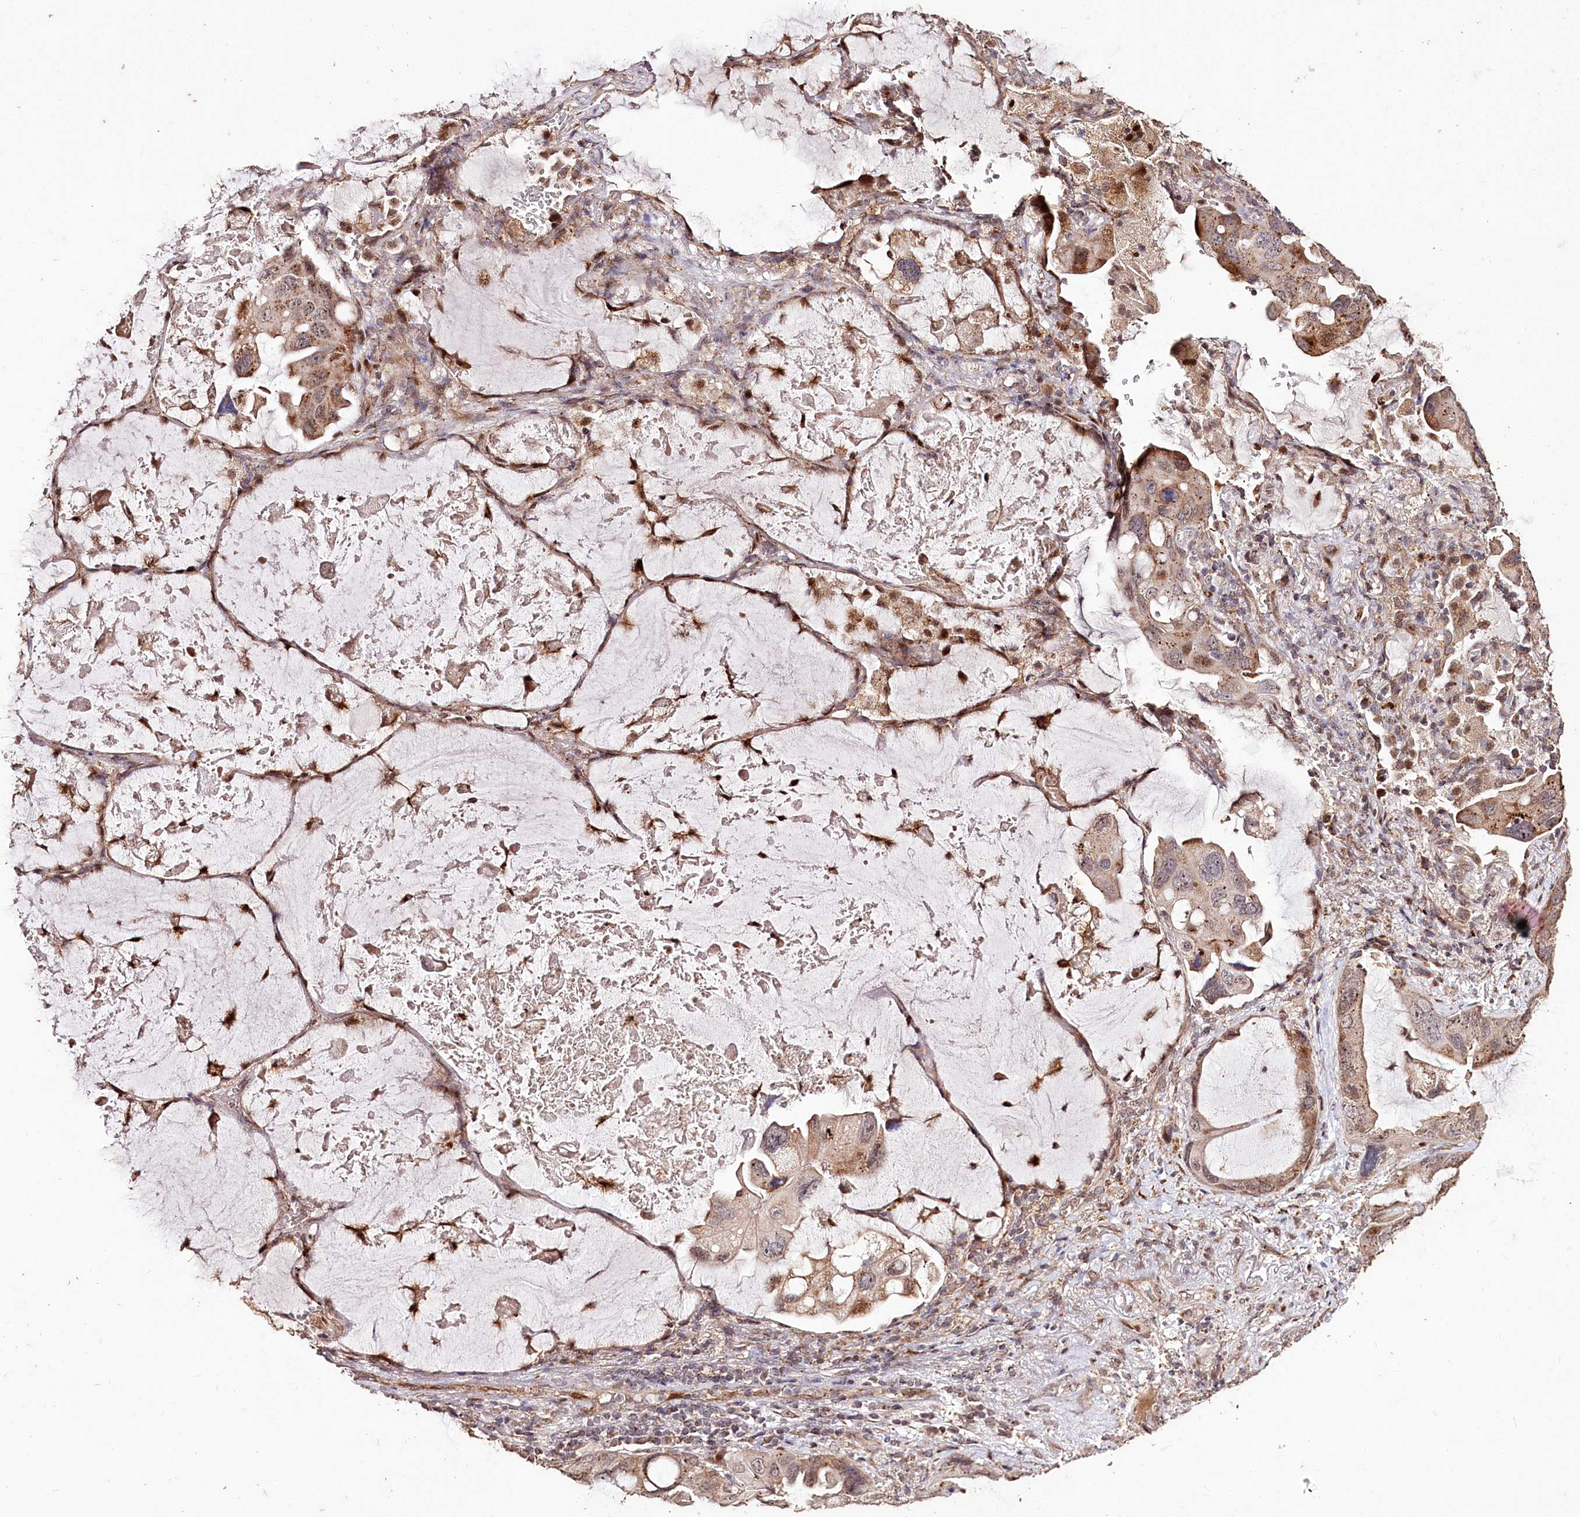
{"staining": {"intensity": "weak", "quantity": "25%-75%", "location": "cytoplasmic/membranous"}, "tissue": "lung cancer", "cell_type": "Tumor cells", "image_type": "cancer", "snomed": [{"axis": "morphology", "description": "Squamous cell carcinoma, NOS"}, {"axis": "topography", "description": "Lung"}], "caption": "Brown immunohistochemical staining in human squamous cell carcinoma (lung) shows weak cytoplasmic/membranous positivity in about 25%-75% of tumor cells.", "gene": "CARD19", "patient": {"sex": "female", "age": 73}}